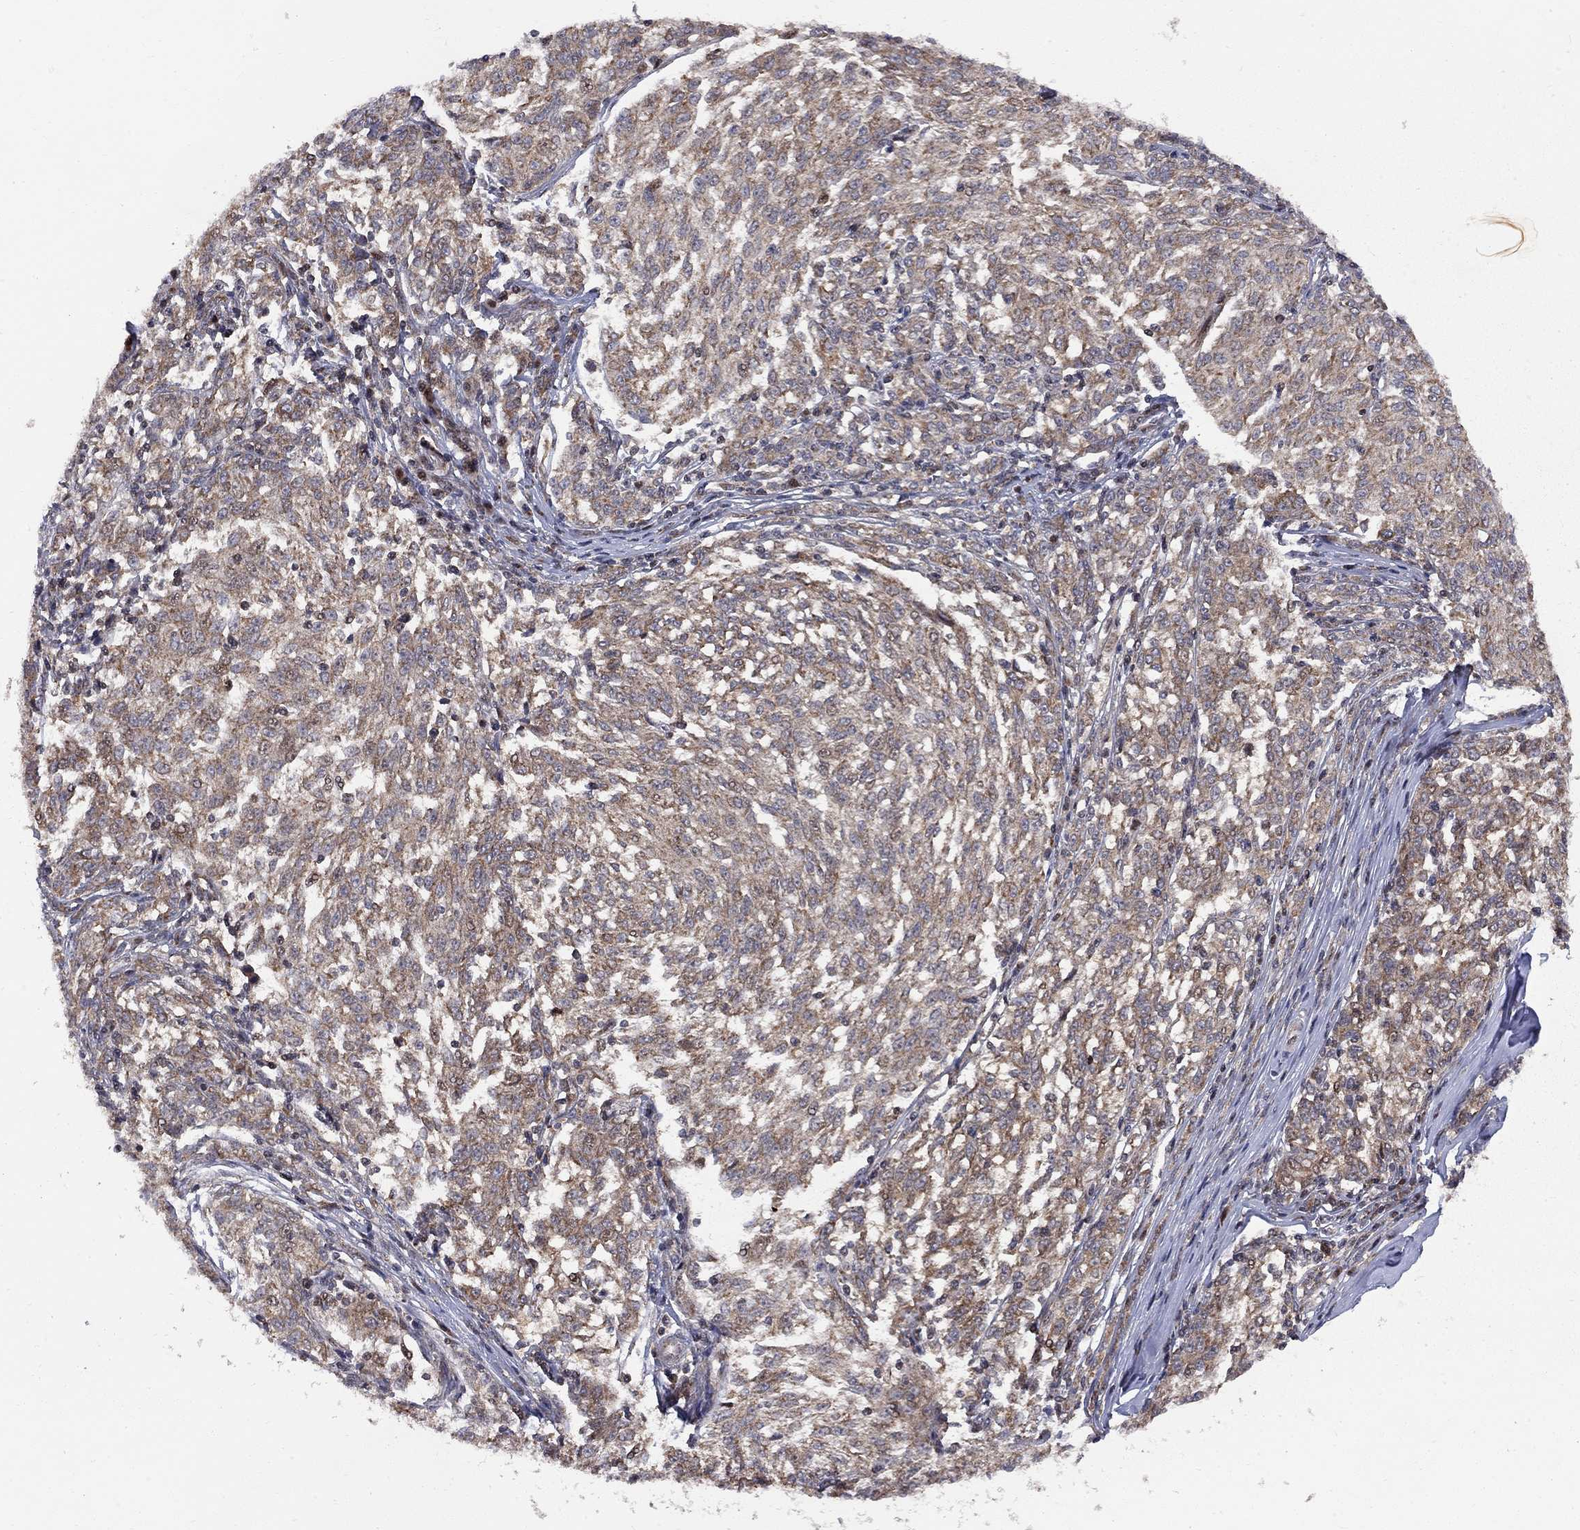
{"staining": {"intensity": "moderate", "quantity": "25%-75%", "location": "cytoplasmic/membranous"}, "tissue": "melanoma", "cell_type": "Tumor cells", "image_type": "cancer", "snomed": [{"axis": "morphology", "description": "Malignant melanoma, NOS"}, {"axis": "topography", "description": "Skin"}], "caption": "The photomicrograph shows immunohistochemical staining of melanoma. There is moderate cytoplasmic/membranous expression is appreciated in about 25%-75% of tumor cells. The staining is performed using DAB (3,3'-diaminobenzidine) brown chromogen to label protein expression. The nuclei are counter-stained blue using hematoxylin.", "gene": "ELOB", "patient": {"sex": "female", "age": 72}}